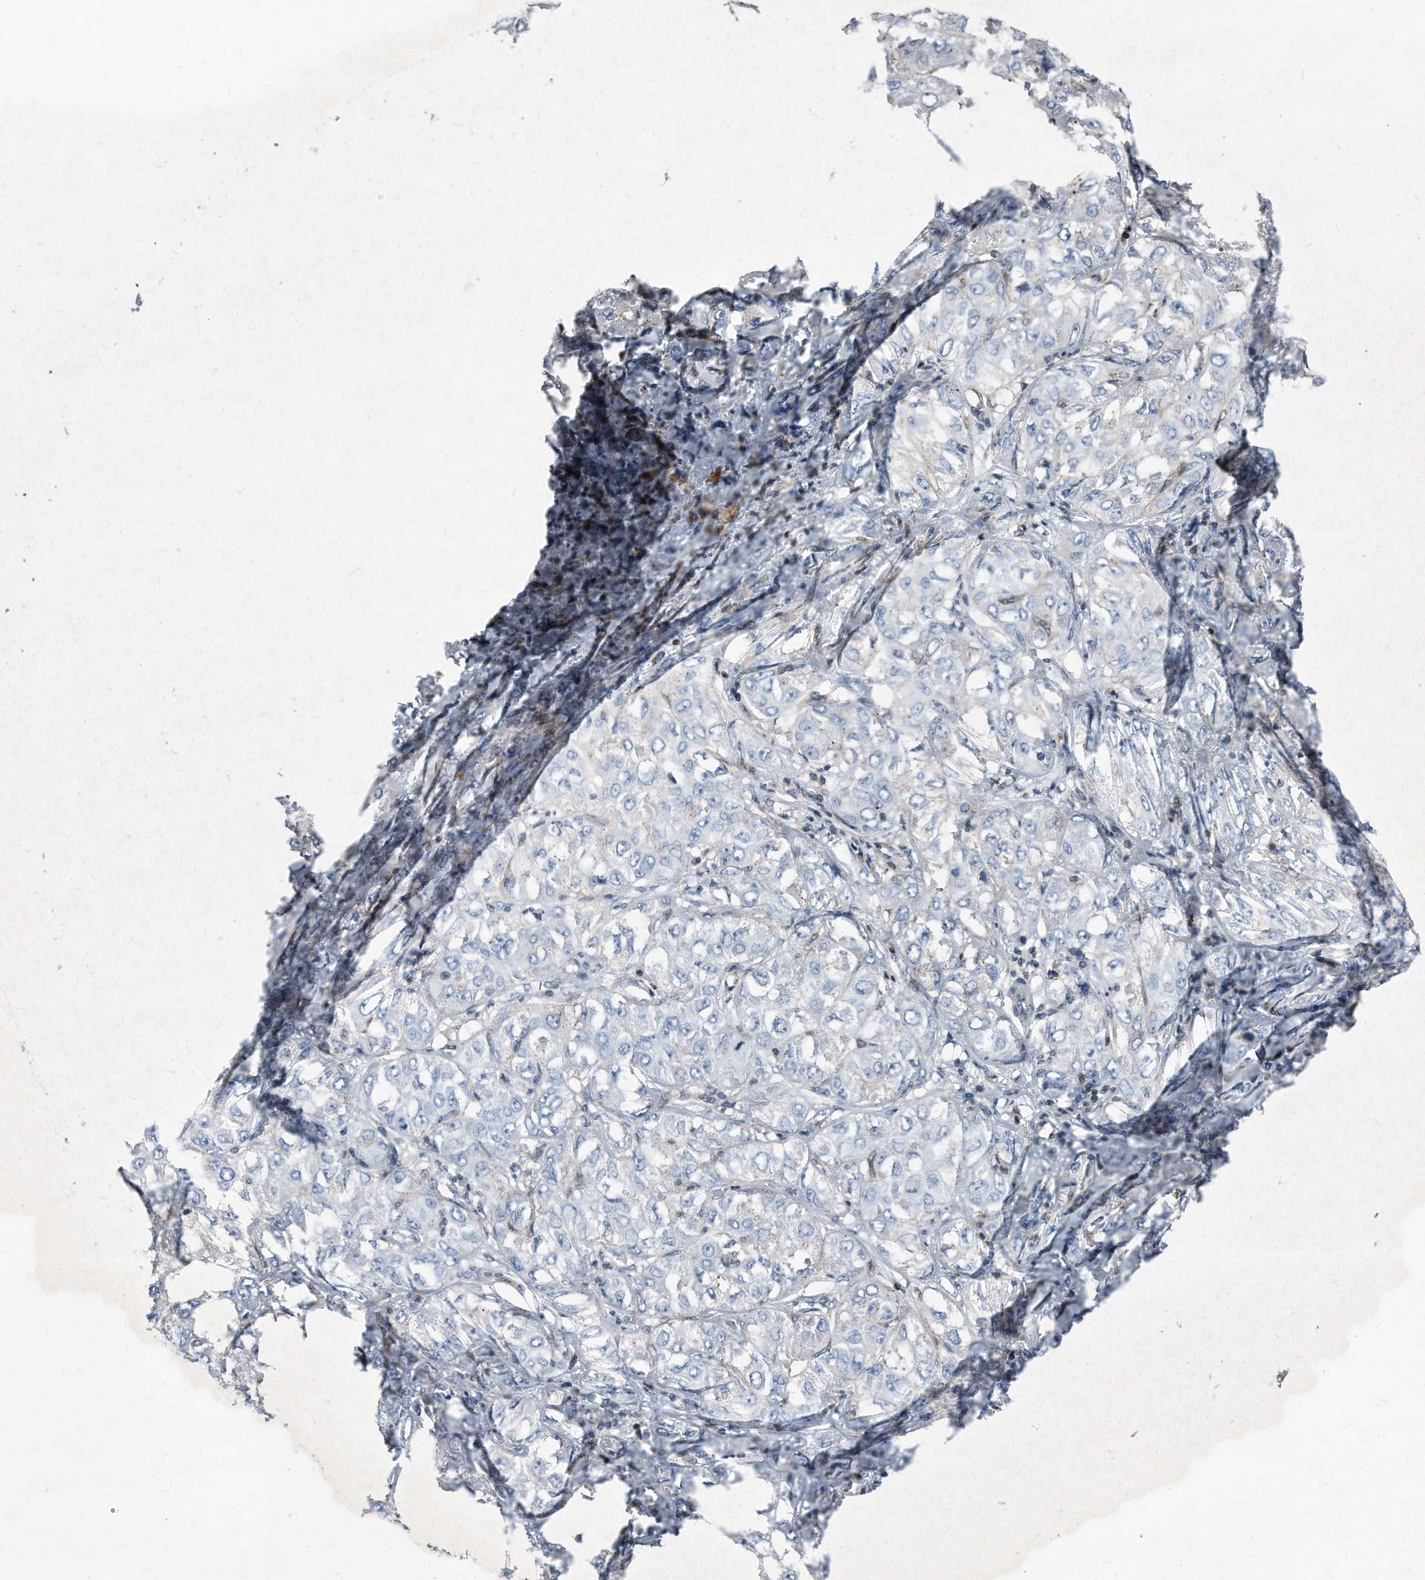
{"staining": {"intensity": "negative", "quantity": "none", "location": "none"}, "tissue": "liver cancer", "cell_type": "Tumor cells", "image_type": "cancer", "snomed": [{"axis": "morphology", "description": "Carcinoma, Hepatocellular, NOS"}, {"axis": "topography", "description": "Liver"}], "caption": "Tumor cells show no significant positivity in liver hepatocellular carcinoma. The staining was performed using DAB (3,3'-diaminobenzidine) to visualize the protein expression in brown, while the nuclei were stained in blue with hematoxylin (Magnification: 20x).", "gene": "MAP2K6", "patient": {"sex": "male", "age": 80}}